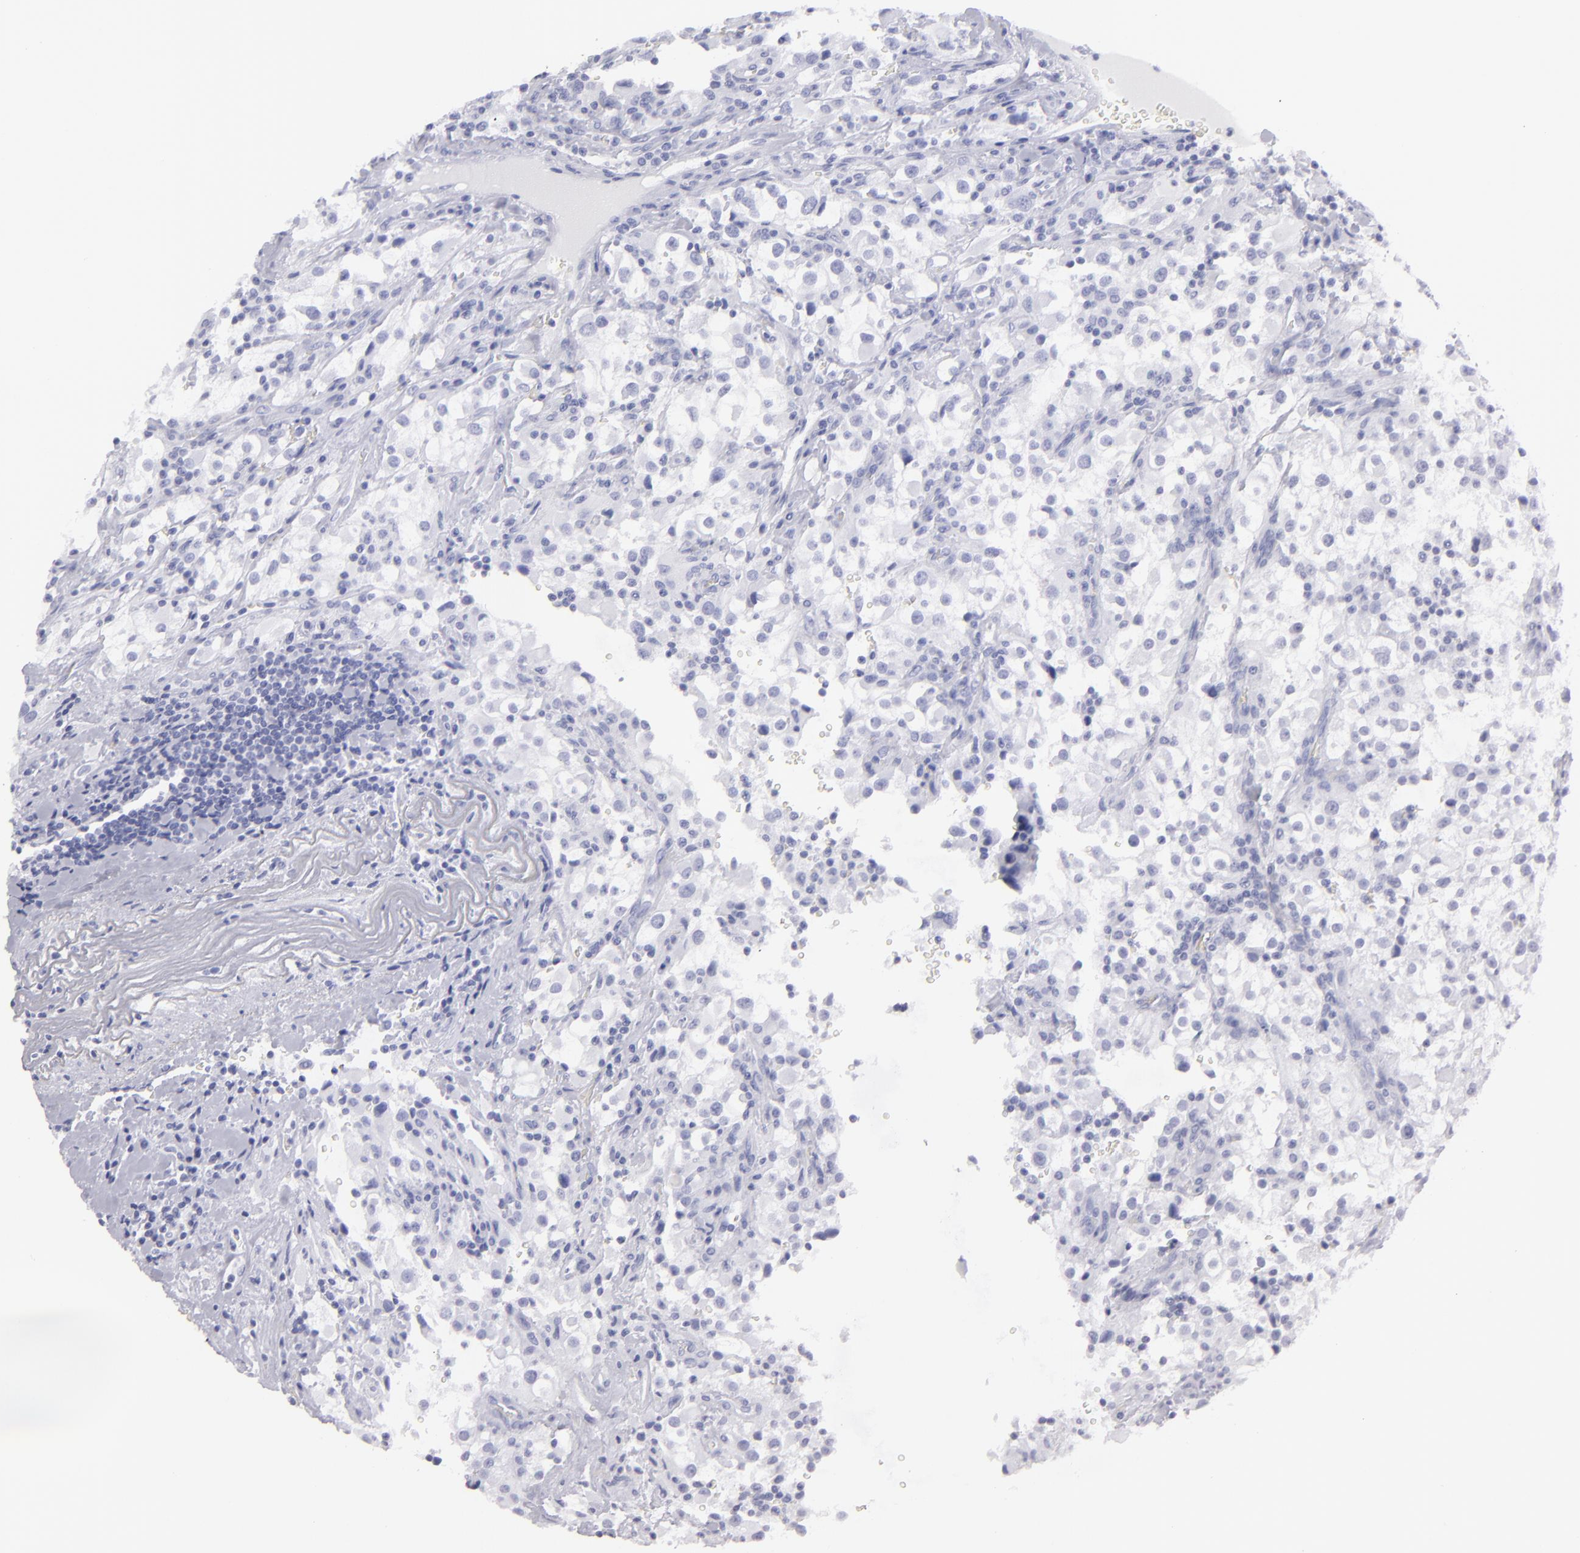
{"staining": {"intensity": "negative", "quantity": "none", "location": "none"}, "tissue": "renal cancer", "cell_type": "Tumor cells", "image_type": "cancer", "snomed": [{"axis": "morphology", "description": "Adenocarcinoma, NOS"}, {"axis": "topography", "description": "Kidney"}], "caption": "Immunohistochemical staining of renal adenocarcinoma exhibits no significant expression in tumor cells.", "gene": "FLG", "patient": {"sex": "female", "age": 52}}